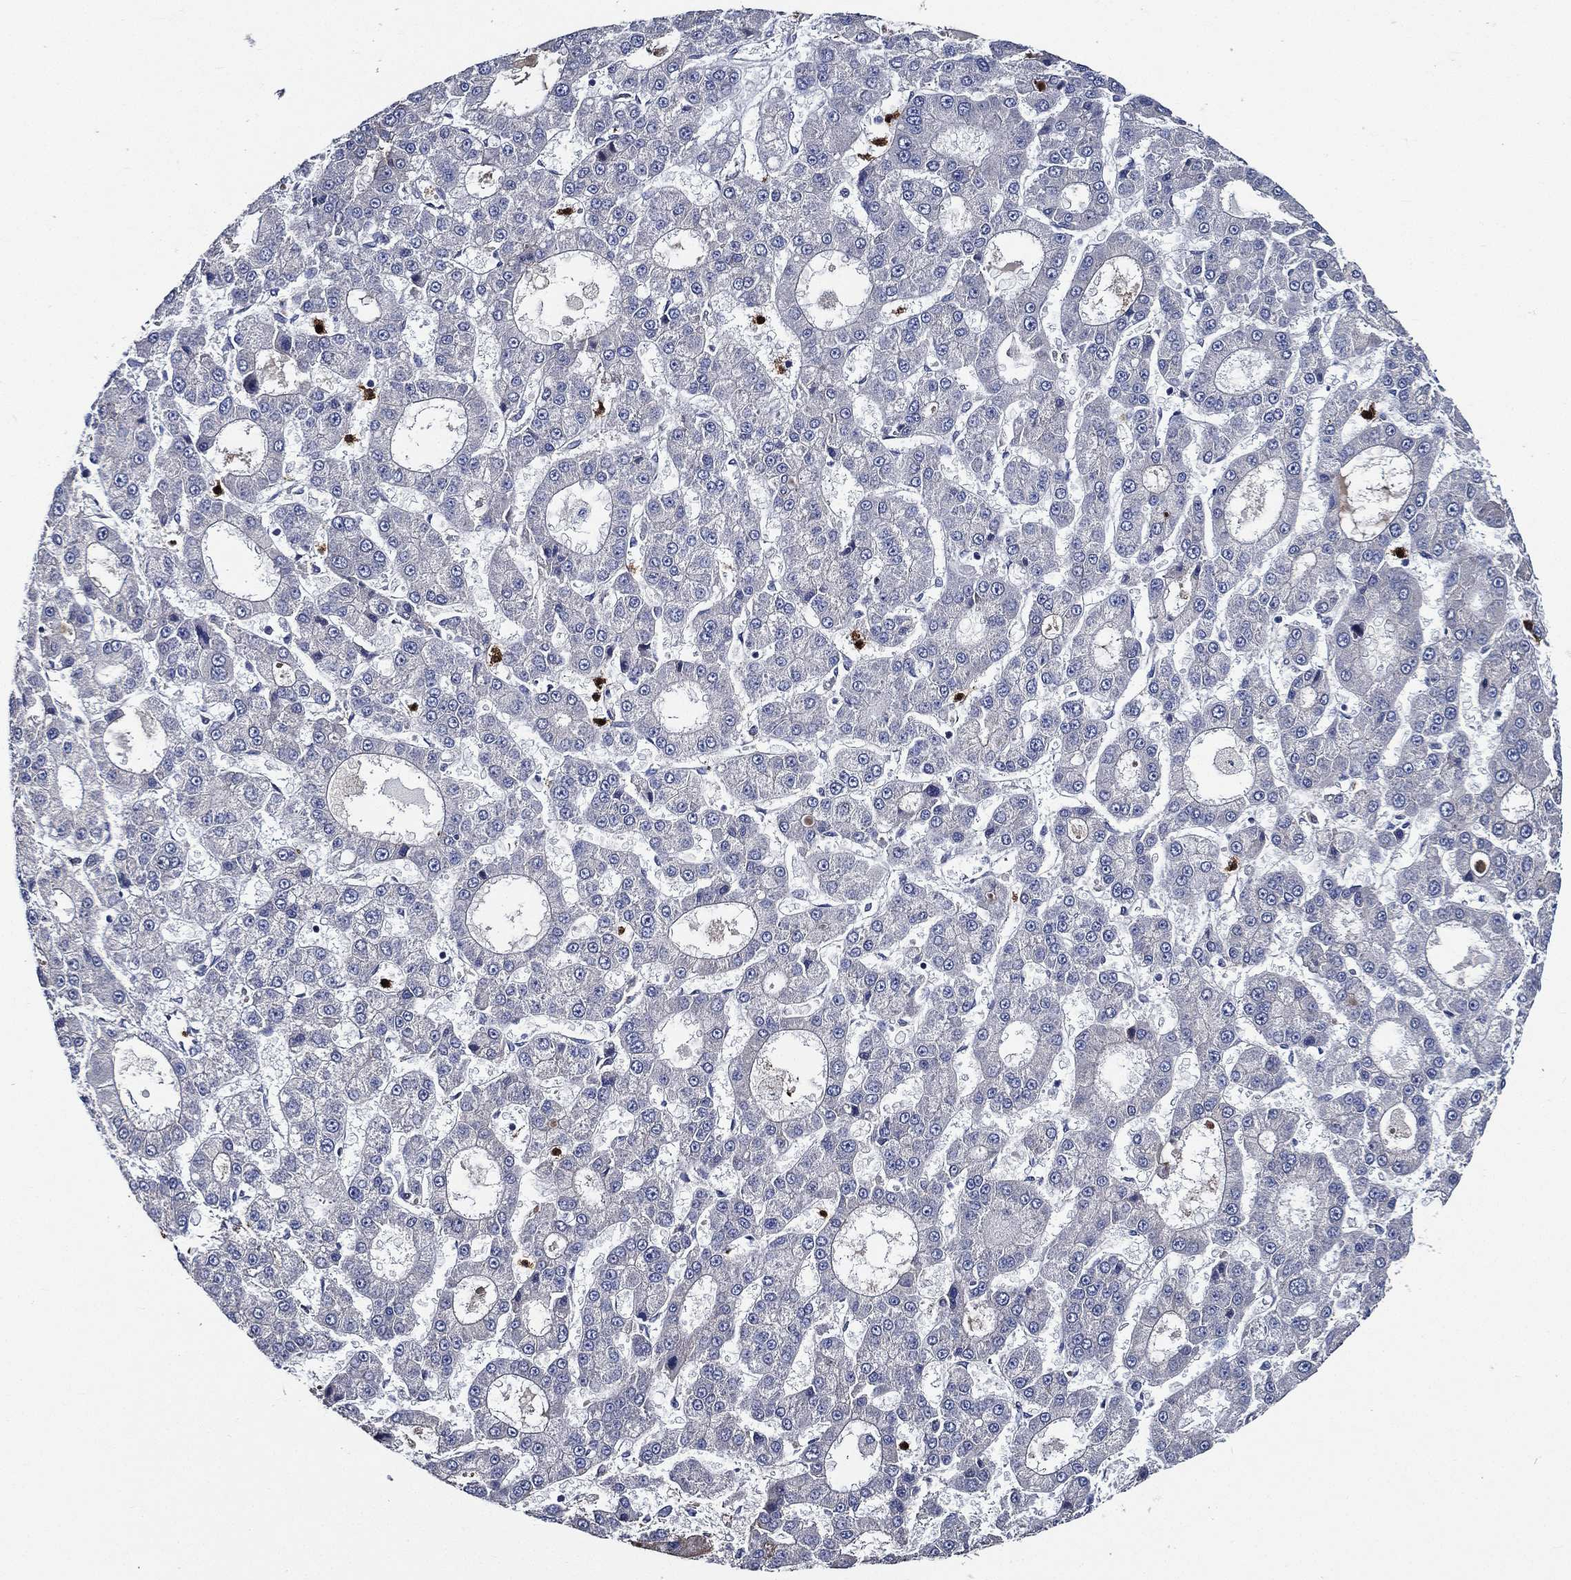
{"staining": {"intensity": "negative", "quantity": "none", "location": "none"}, "tissue": "liver cancer", "cell_type": "Tumor cells", "image_type": "cancer", "snomed": [{"axis": "morphology", "description": "Carcinoma, Hepatocellular, NOS"}, {"axis": "topography", "description": "Liver"}], "caption": "This micrograph is of liver hepatocellular carcinoma stained with immunohistochemistry (IHC) to label a protein in brown with the nuclei are counter-stained blue. There is no positivity in tumor cells.", "gene": "KIF20B", "patient": {"sex": "male", "age": 70}}